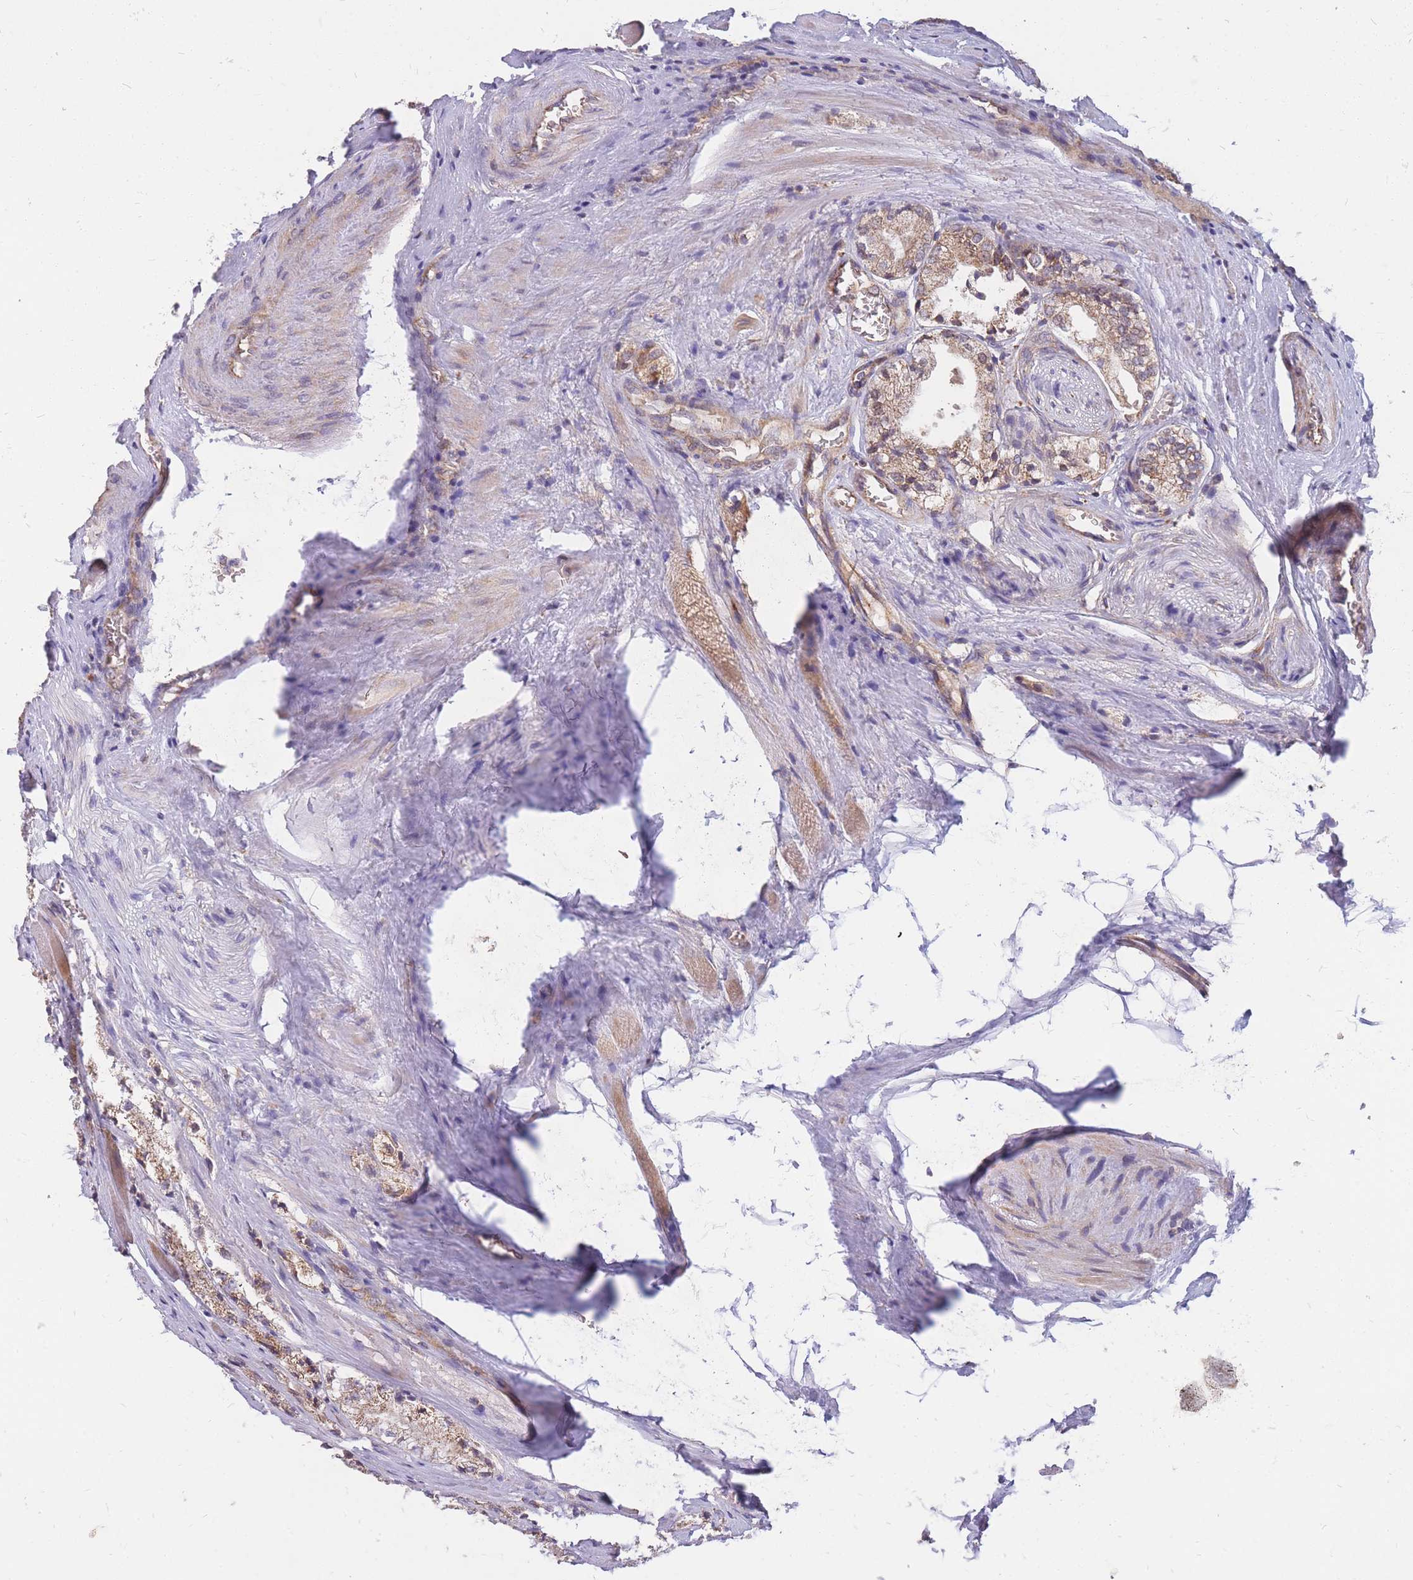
{"staining": {"intensity": "weak", "quantity": "25%-75%", "location": "cytoplasmic/membranous"}, "tissue": "prostate cancer", "cell_type": "Tumor cells", "image_type": "cancer", "snomed": [{"axis": "morphology", "description": "Adenocarcinoma, Low grade"}, {"axis": "topography", "description": "Prostate"}], "caption": "A high-resolution photomicrograph shows IHC staining of prostate adenocarcinoma (low-grade), which shows weak cytoplasmic/membranous staining in approximately 25%-75% of tumor cells.", "gene": "PTPMT1", "patient": {"sex": "male", "age": 67}}